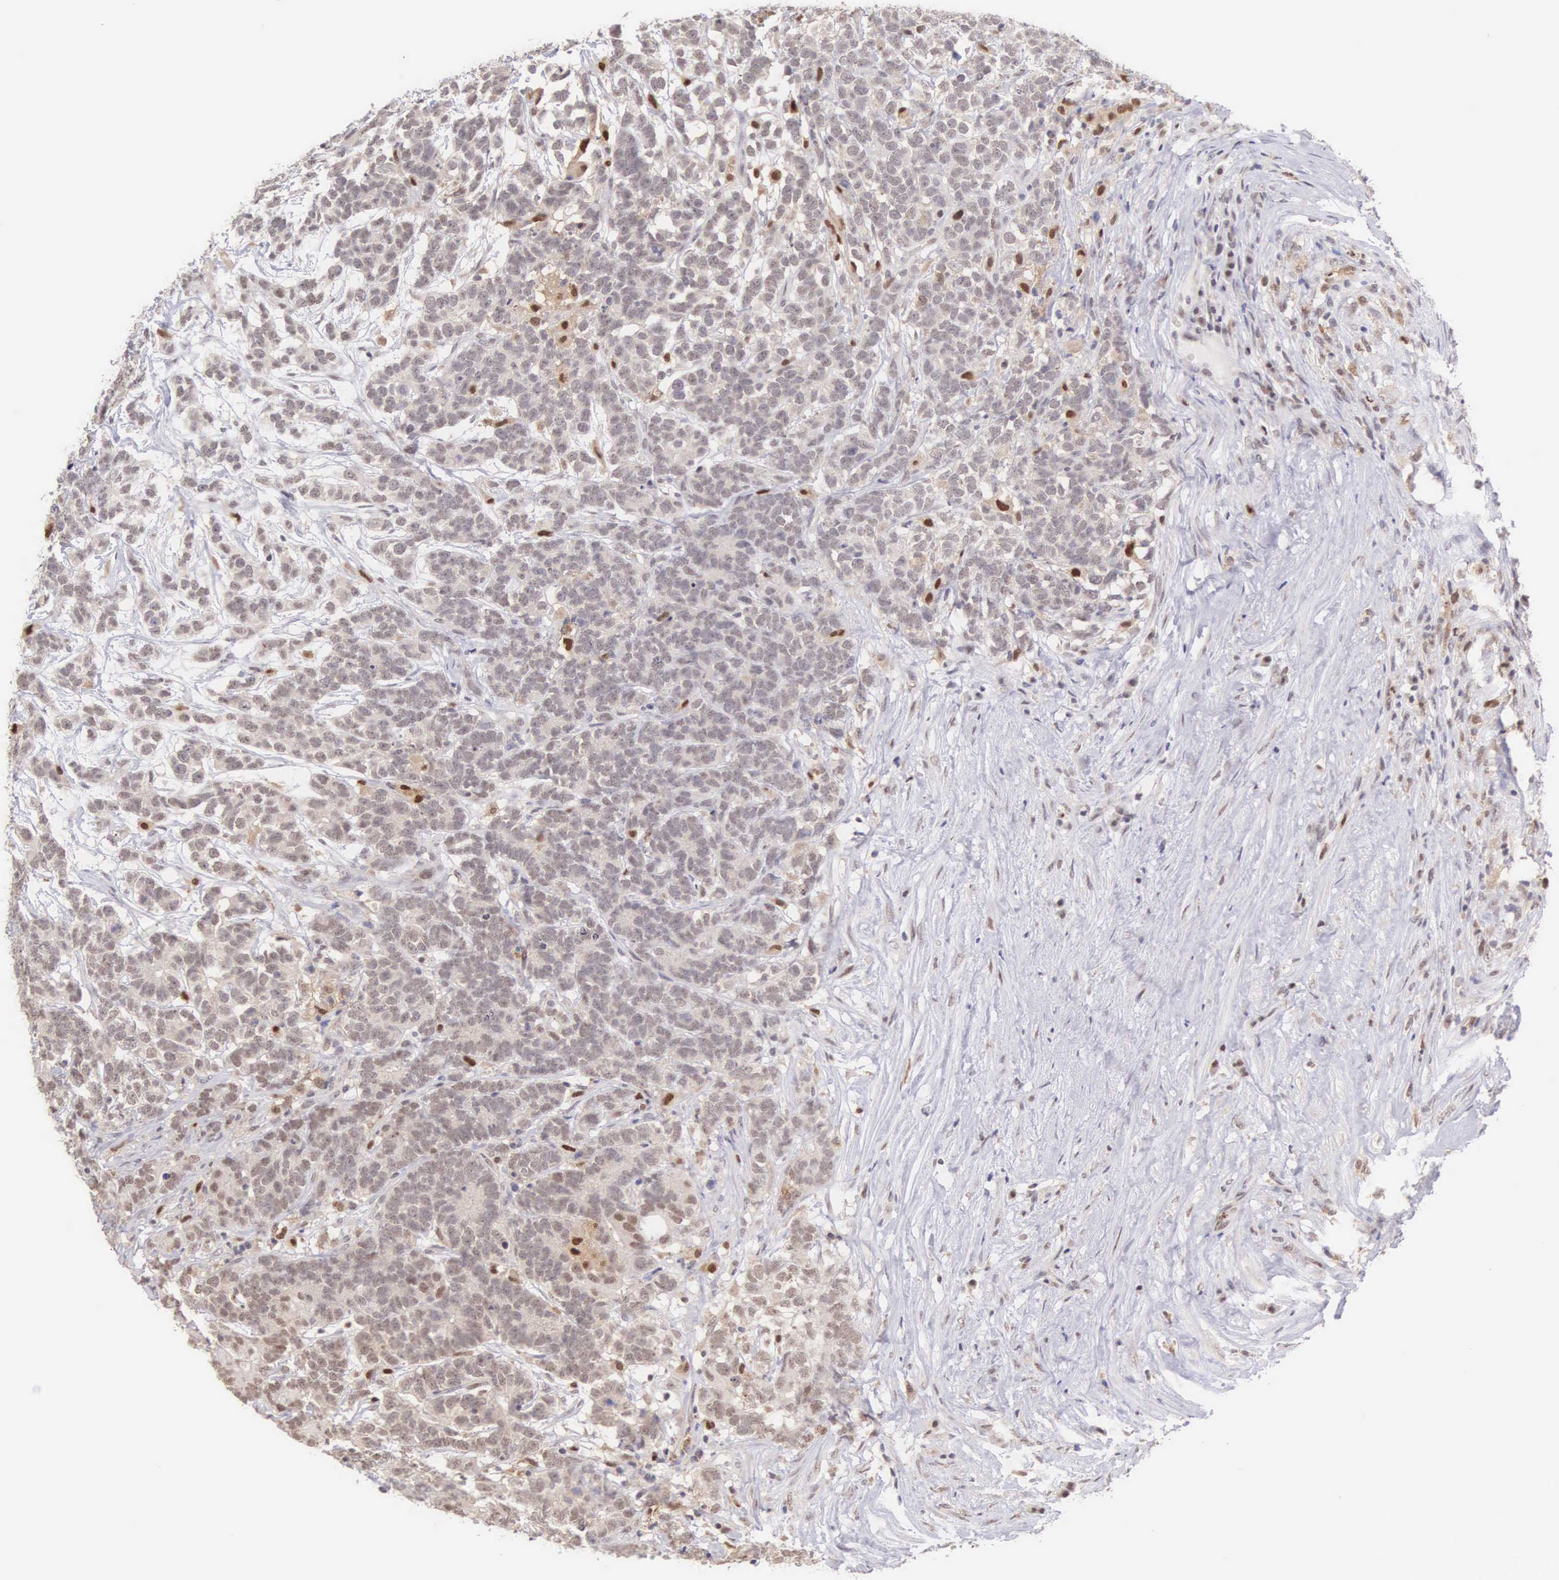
{"staining": {"intensity": "negative", "quantity": "none", "location": "none"}, "tissue": "testis cancer", "cell_type": "Tumor cells", "image_type": "cancer", "snomed": [{"axis": "morphology", "description": "Carcinoma, Embryonal, NOS"}, {"axis": "topography", "description": "Testis"}], "caption": "IHC image of neoplastic tissue: human testis embryonal carcinoma stained with DAB shows no significant protein staining in tumor cells.", "gene": "GRK3", "patient": {"sex": "male", "age": 26}}